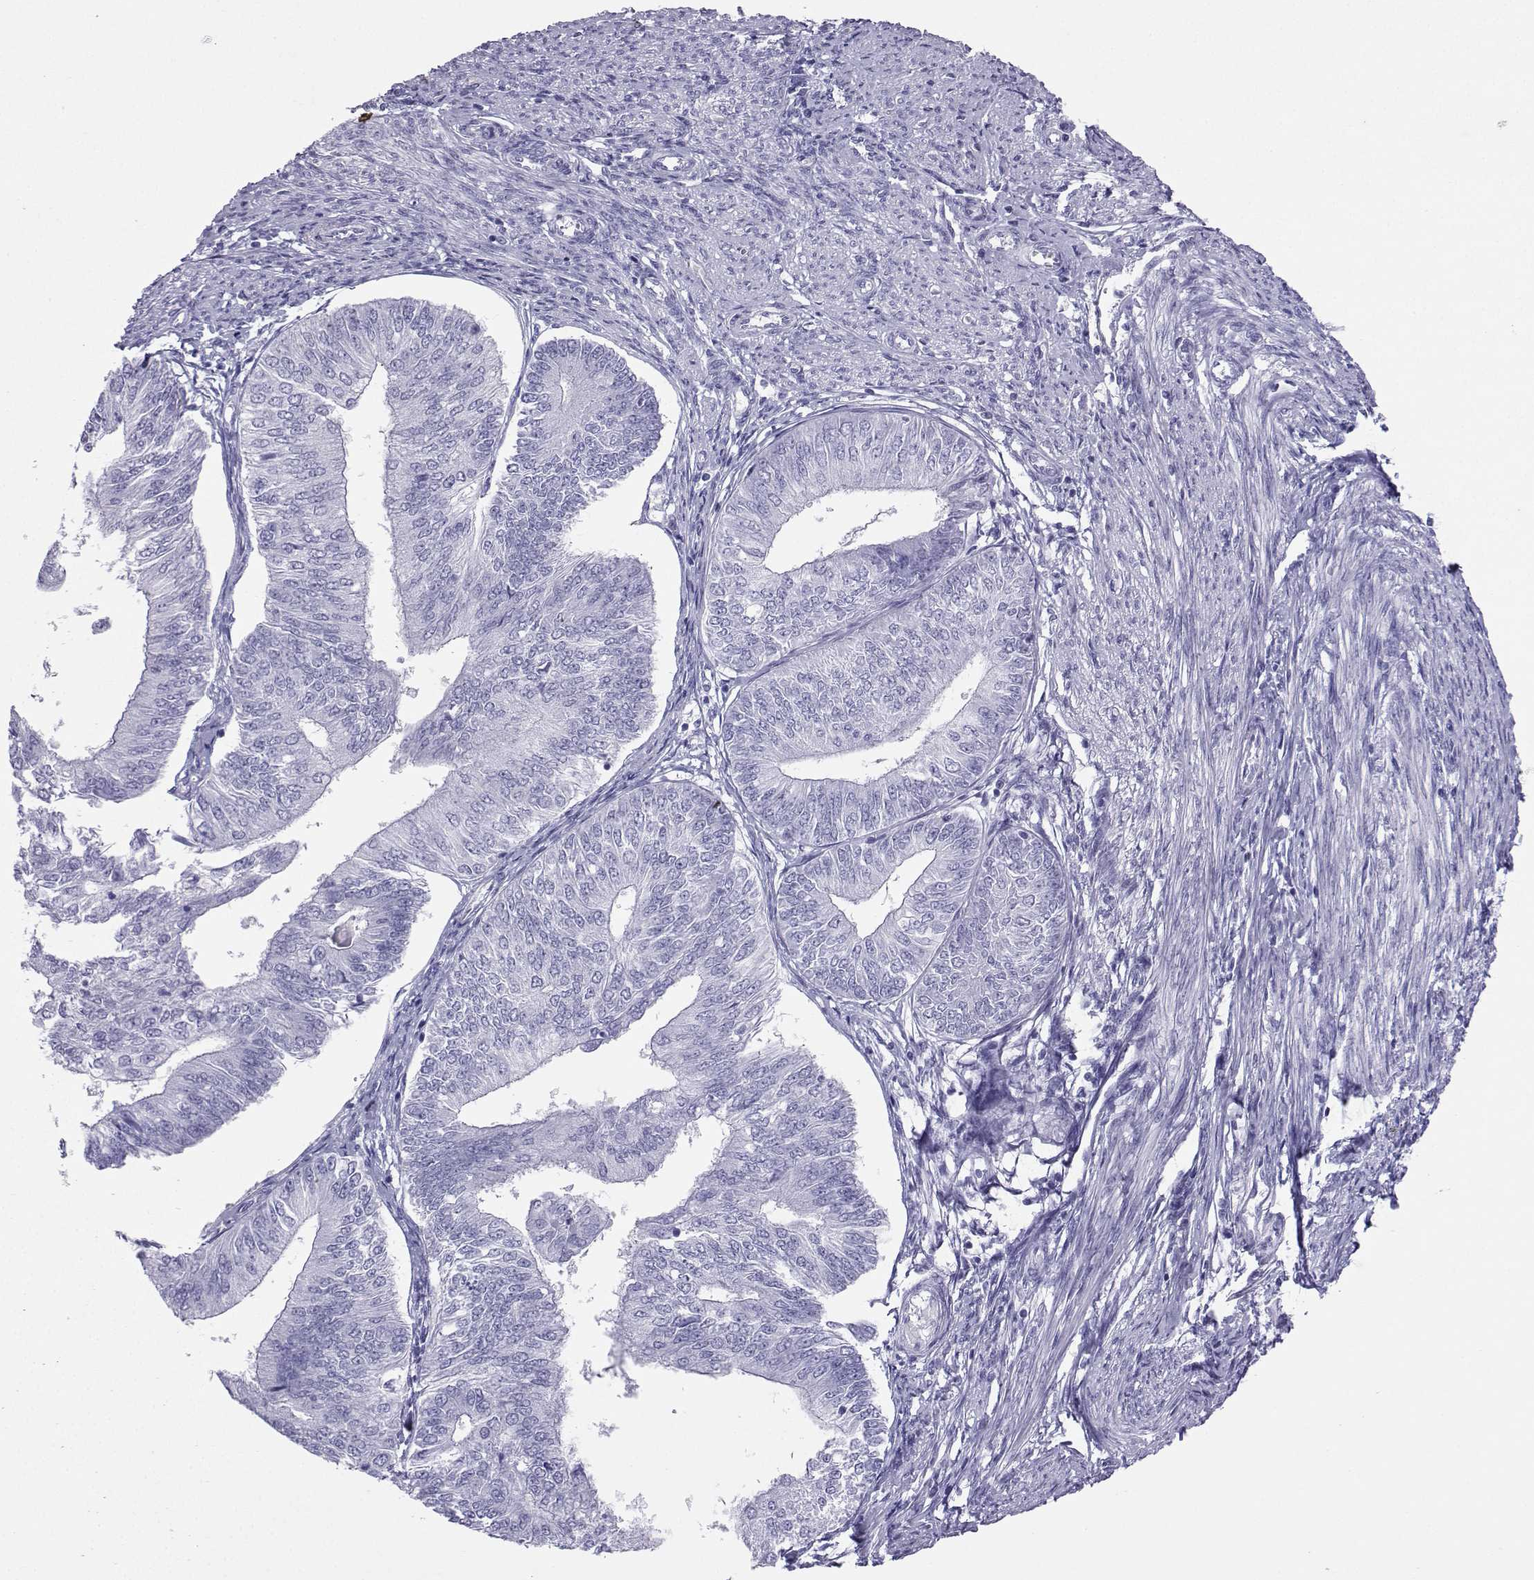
{"staining": {"intensity": "negative", "quantity": "none", "location": "none"}, "tissue": "endometrial cancer", "cell_type": "Tumor cells", "image_type": "cancer", "snomed": [{"axis": "morphology", "description": "Adenocarcinoma, NOS"}, {"axis": "topography", "description": "Endometrium"}], "caption": "The photomicrograph displays no significant positivity in tumor cells of endometrial adenocarcinoma. Nuclei are stained in blue.", "gene": "LORICRIN", "patient": {"sex": "female", "age": 58}}